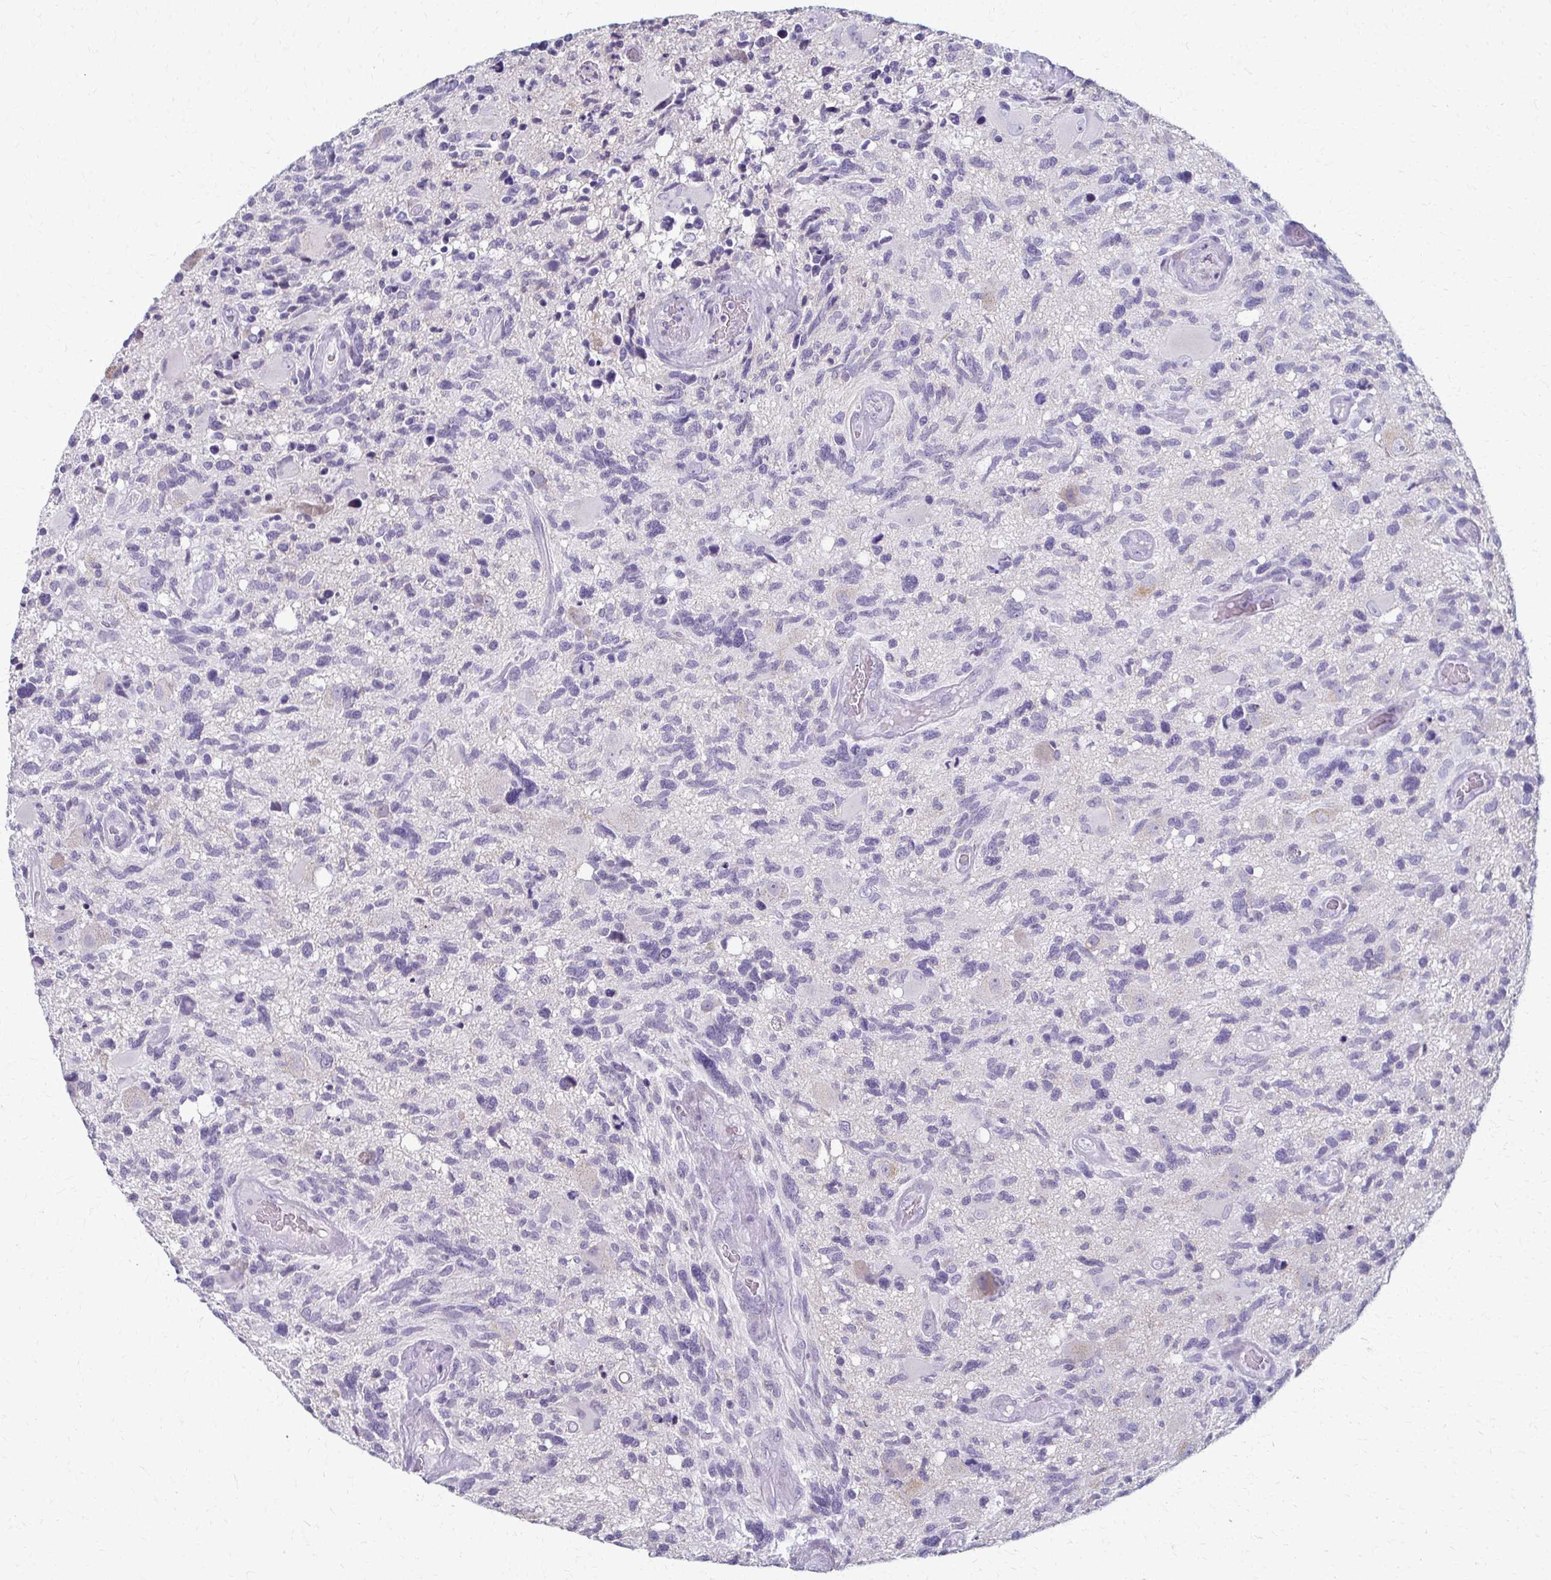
{"staining": {"intensity": "negative", "quantity": "none", "location": "none"}, "tissue": "glioma", "cell_type": "Tumor cells", "image_type": "cancer", "snomed": [{"axis": "morphology", "description": "Glioma, malignant, High grade"}, {"axis": "topography", "description": "Brain"}], "caption": "High power microscopy image of an IHC photomicrograph of glioma, revealing no significant staining in tumor cells. Brightfield microscopy of IHC stained with DAB (brown) and hematoxylin (blue), captured at high magnification.", "gene": "FCGR2B", "patient": {"sex": "male", "age": 49}}